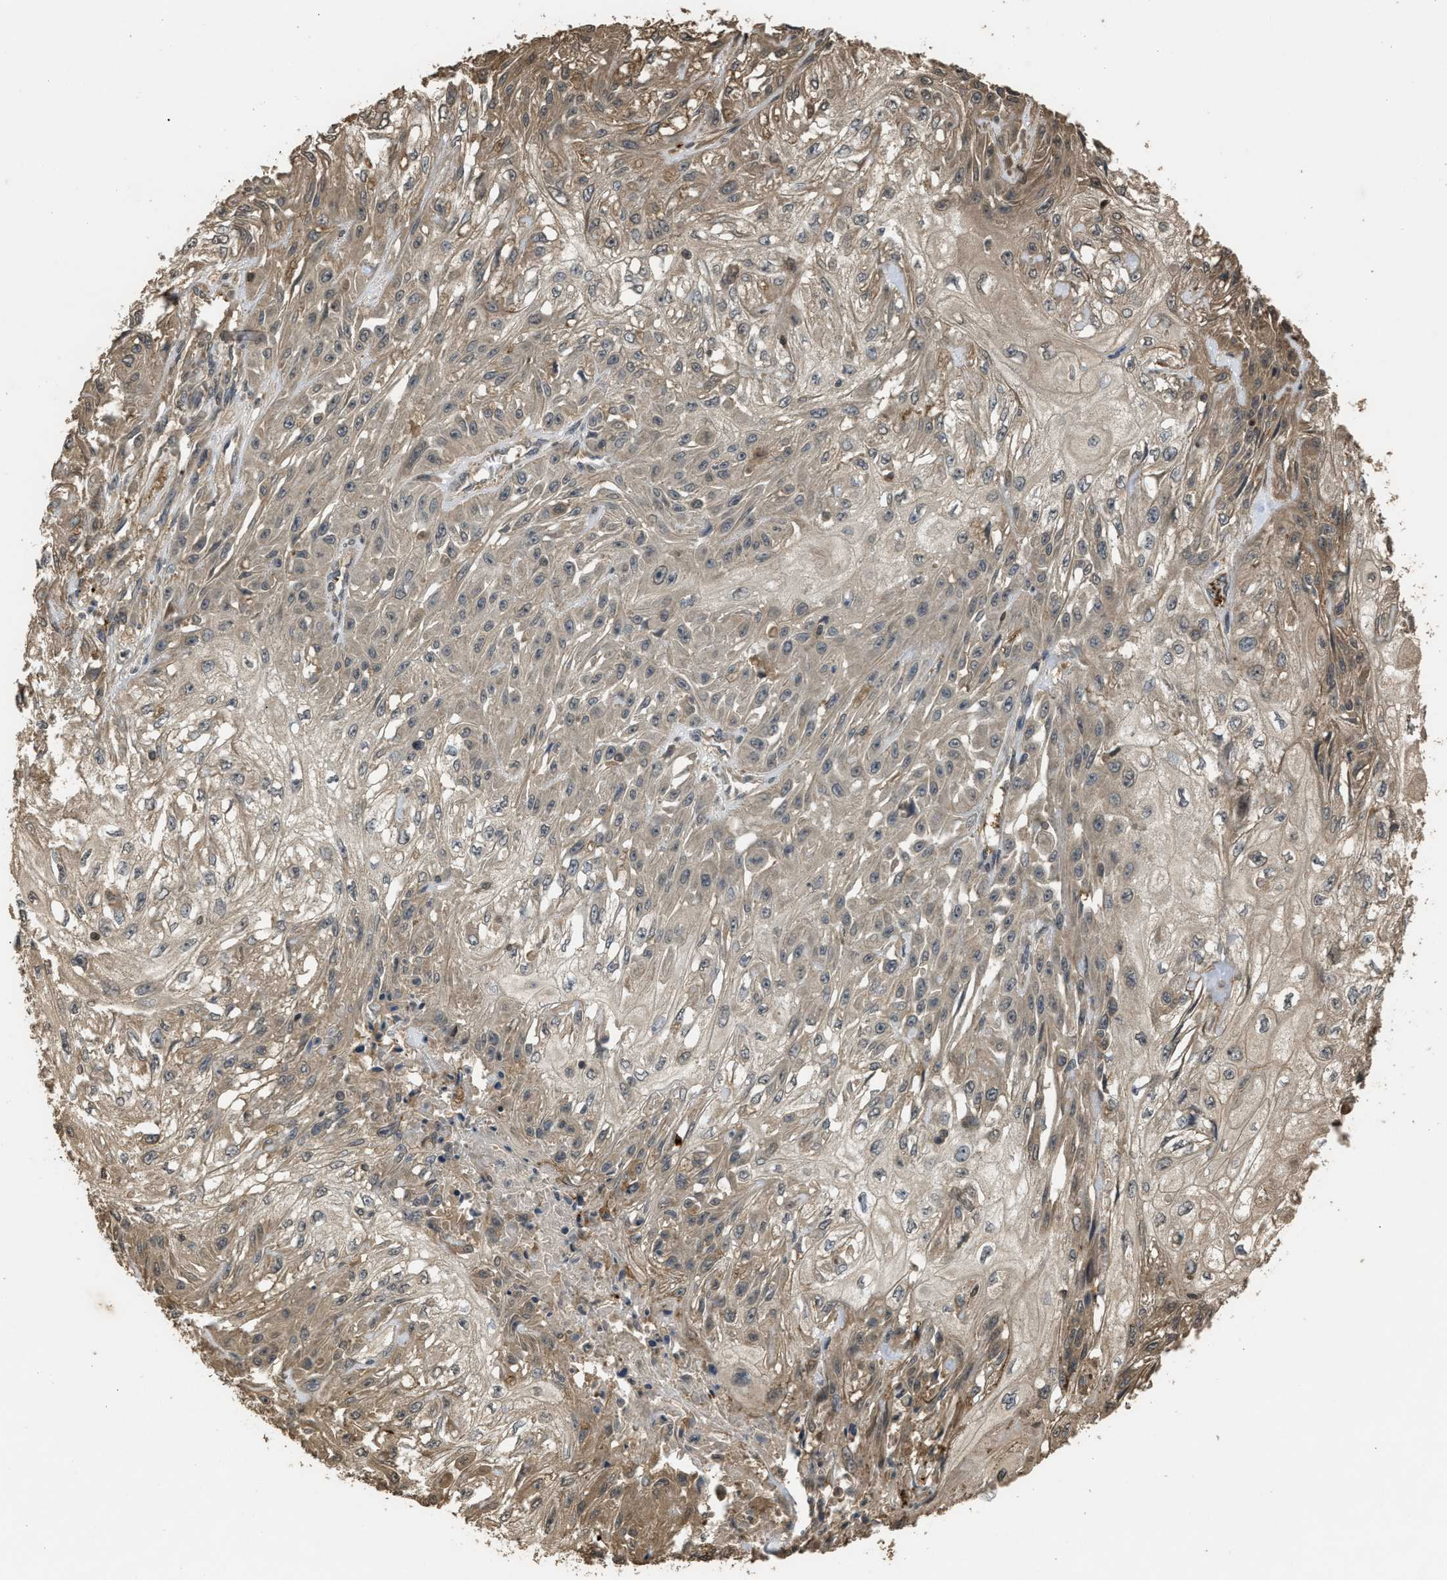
{"staining": {"intensity": "weak", "quantity": "<25%", "location": "cytoplasmic/membranous"}, "tissue": "skin cancer", "cell_type": "Tumor cells", "image_type": "cancer", "snomed": [{"axis": "morphology", "description": "Squamous cell carcinoma, NOS"}, {"axis": "morphology", "description": "Squamous cell carcinoma, metastatic, NOS"}, {"axis": "topography", "description": "Skin"}, {"axis": "topography", "description": "Lymph node"}], "caption": "Skin cancer (metastatic squamous cell carcinoma) stained for a protein using IHC reveals no staining tumor cells.", "gene": "ARHGDIA", "patient": {"sex": "male", "age": 75}}